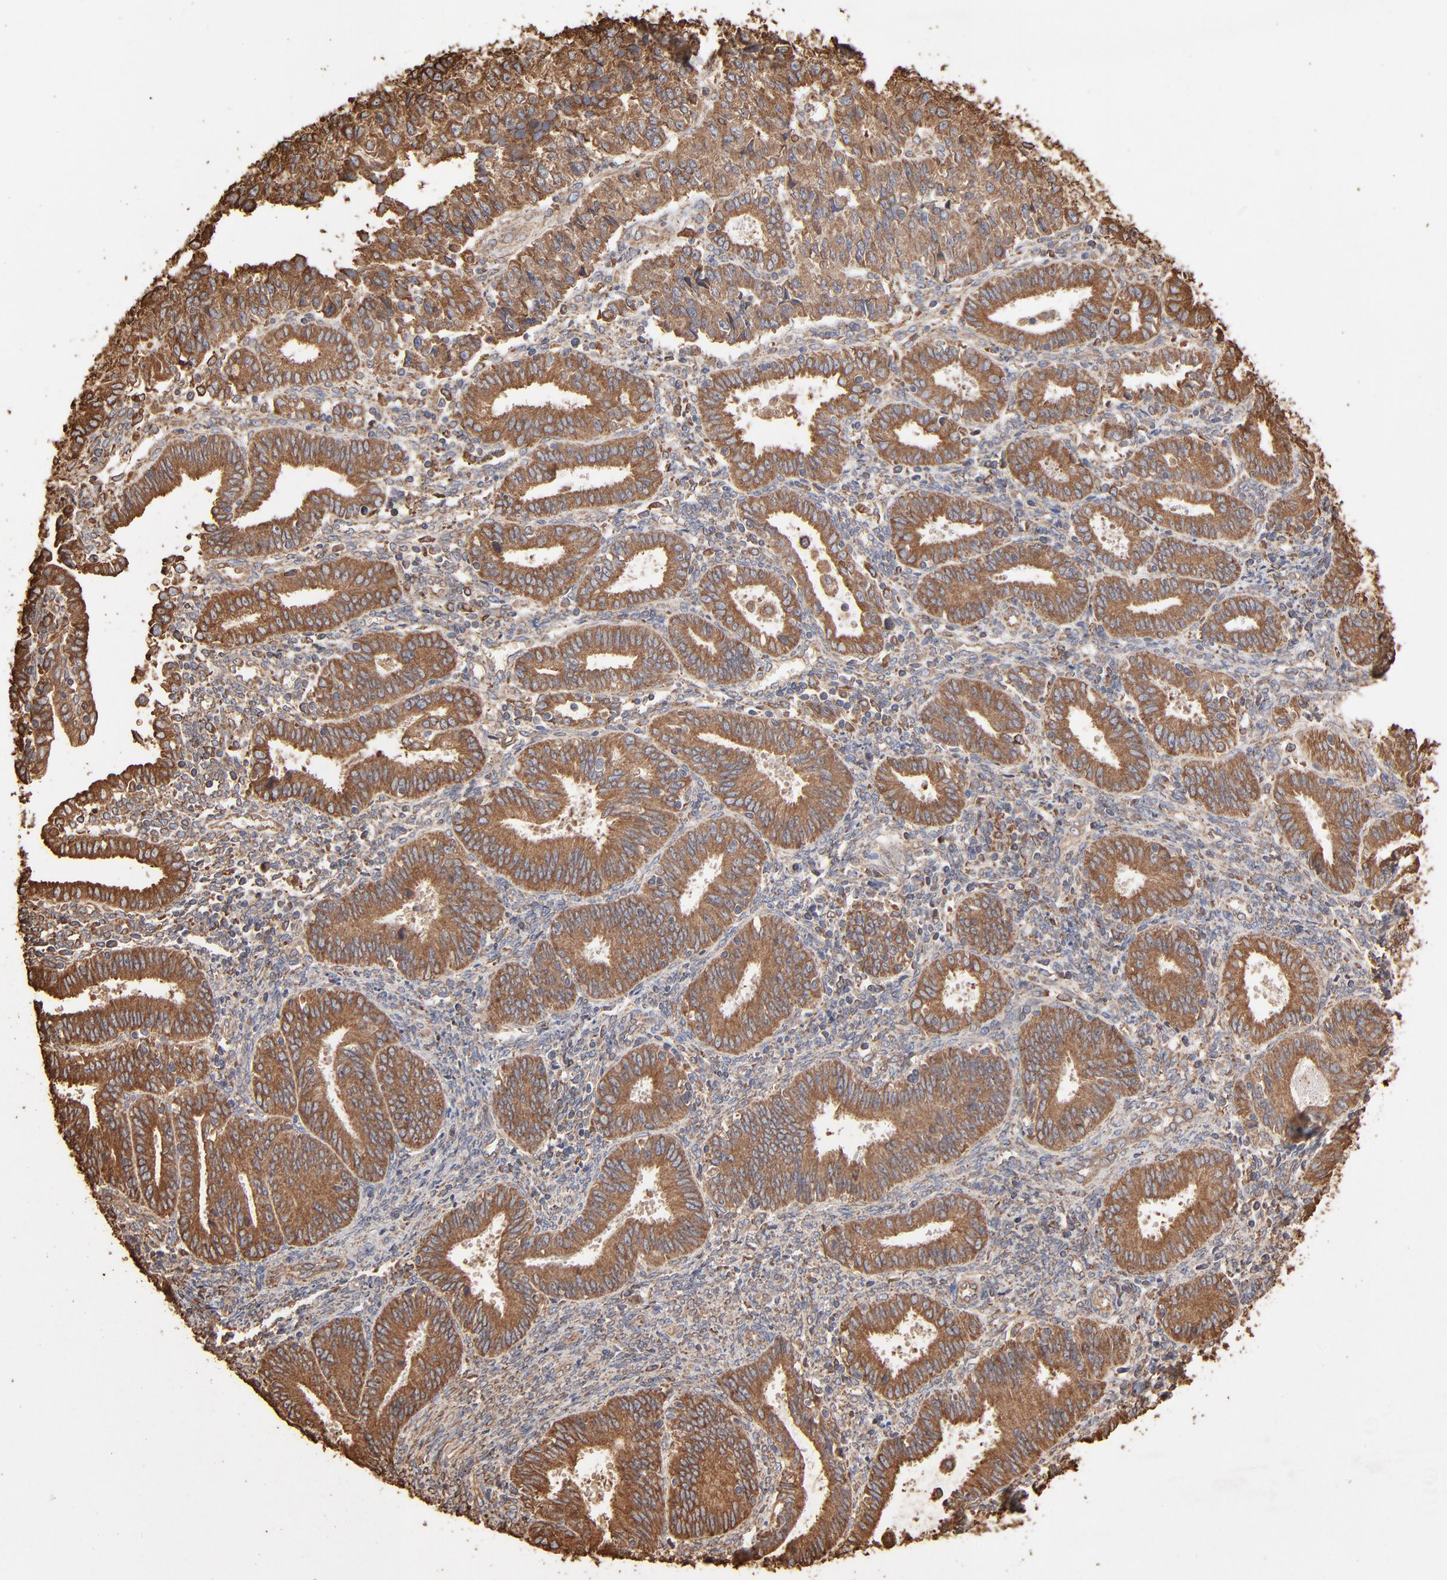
{"staining": {"intensity": "moderate", "quantity": ">75%", "location": "cytoplasmic/membranous"}, "tissue": "endometrial cancer", "cell_type": "Tumor cells", "image_type": "cancer", "snomed": [{"axis": "morphology", "description": "Adenocarcinoma, NOS"}, {"axis": "topography", "description": "Endometrium"}], "caption": "Endometrial adenocarcinoma stained with immunohistochemistry (IHC) displays moderate cytoplasmic/membranous staining in approximately >75% of tumor cells.", "gene": "PDIA3", "patient": {"sex": "female", "age": 42}}